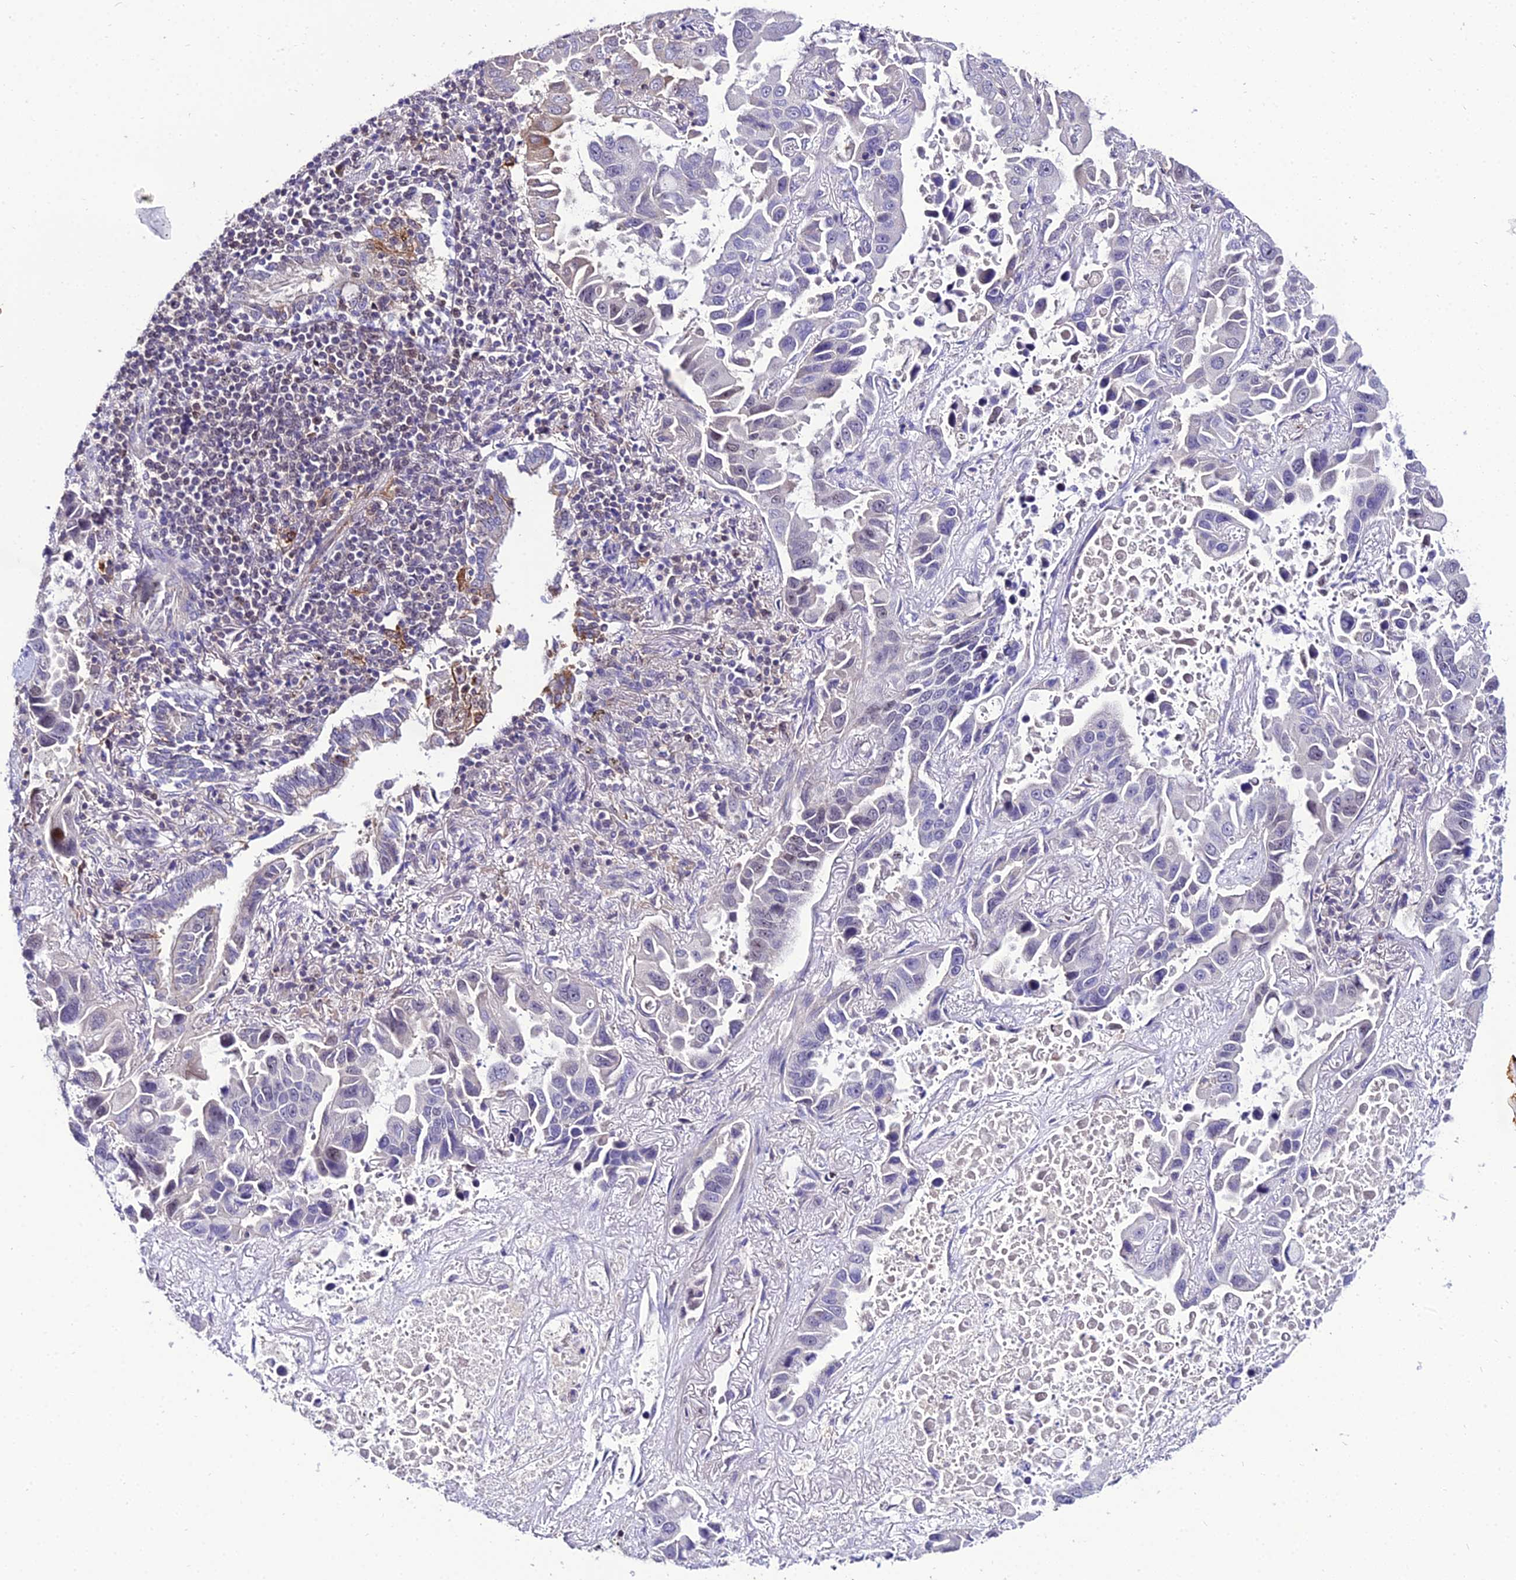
{"staining": {"intensity": "negative", "quantity": "none", "location": "none"}, "tissue": "lung cancer", "cell_type": "Tumor cells", "image_type": "cancer", "snomed": [{"axis": "morphology", "description": "Adenocarcinoma, NOS"}, {"axis": "topography", "description": "Lung"}], "caption": "Lung adenocarcinoma stained for a protein using immunohistochemistry (IHC) reveals no staining tumor cells.", "gene": "SHQ1", "patient": {"sex": "male", "age": 64}}